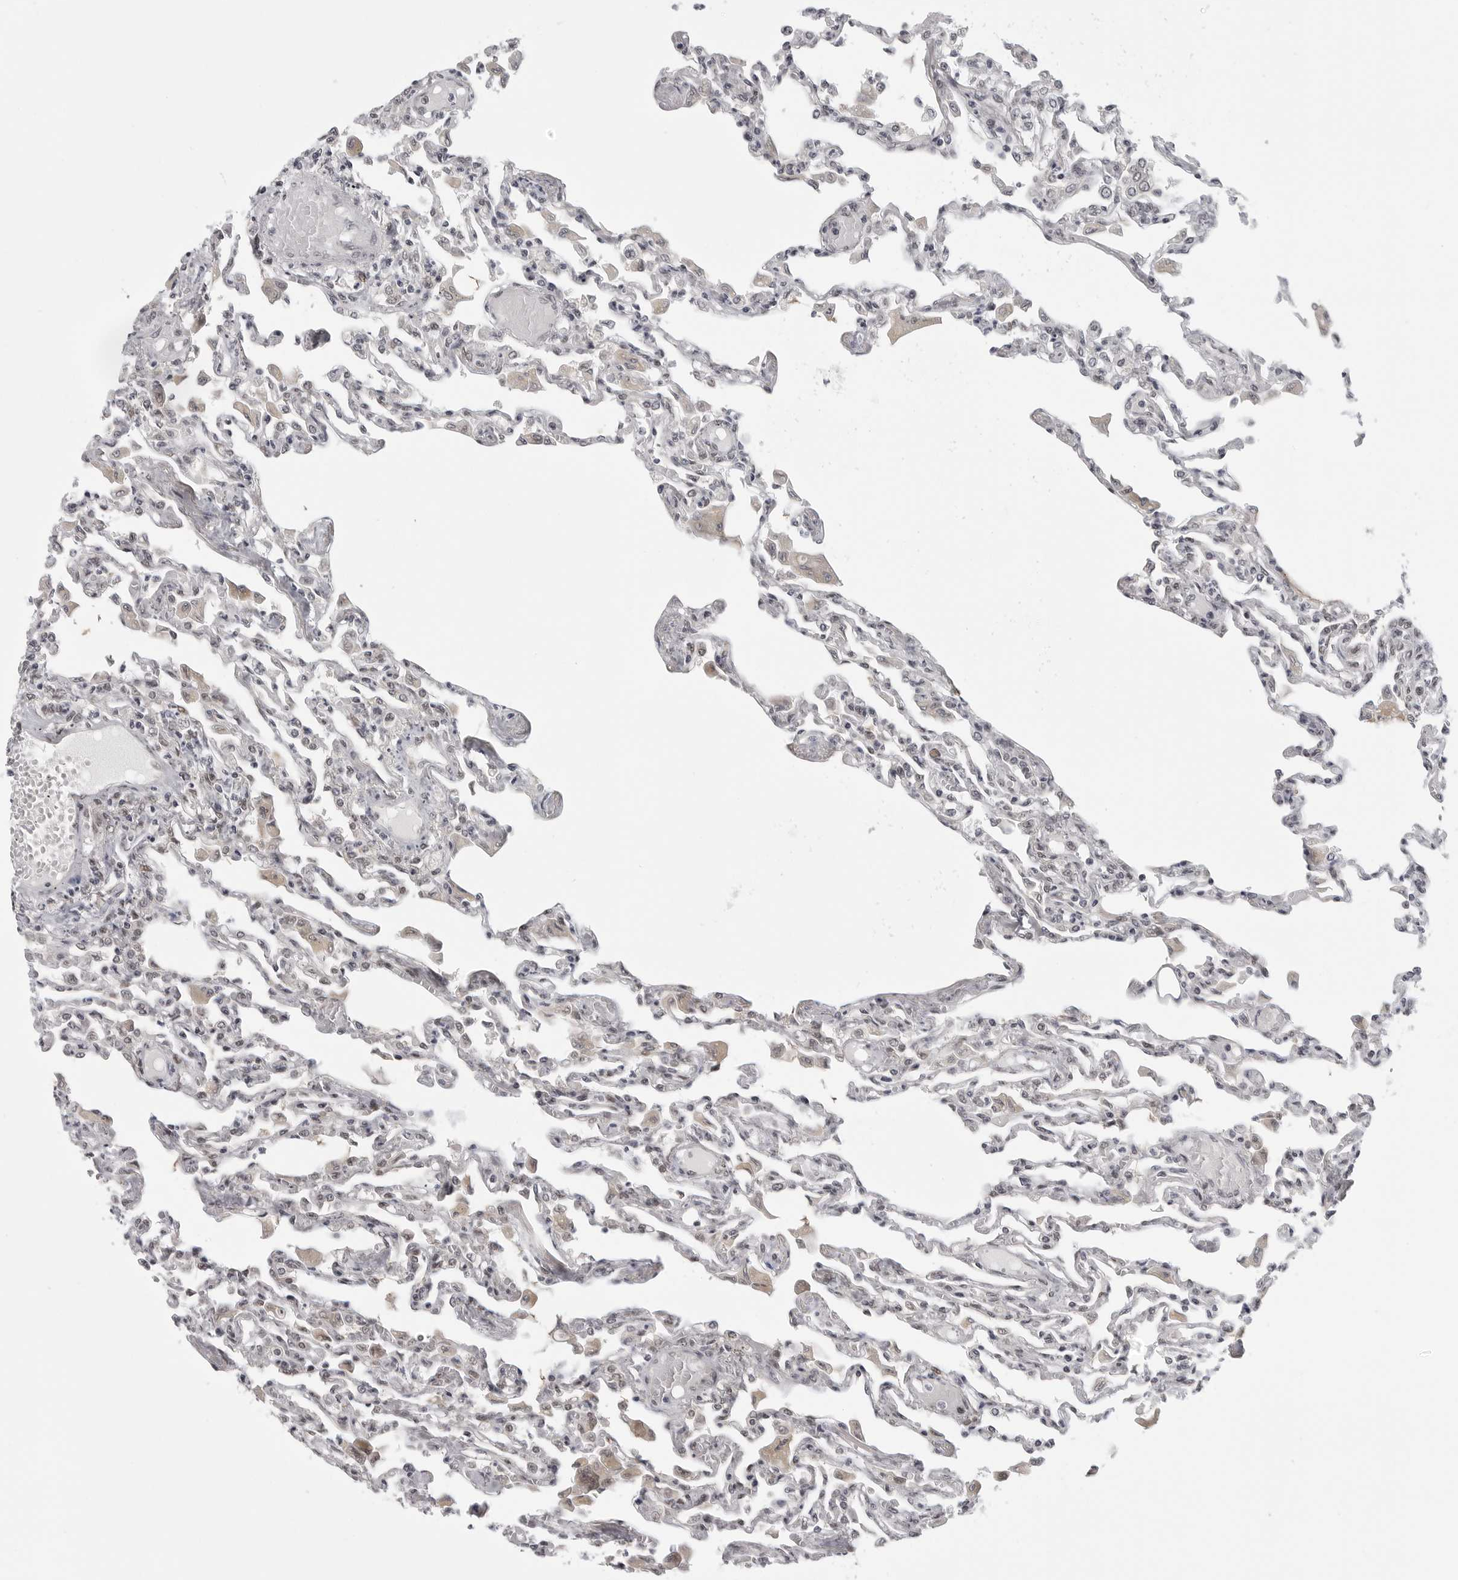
{"staining": {"intensity": "weak", "quantity": "25%-75%", "location": "nuclear"}, "tissue": "lung", "cell_type": "Alveolar cells", "image_type": "normal", "snomed": [{"axis": "morphology", "description": "Normal tissue, NOS"}, {"axis": "topography", "description": "Bronchus"}, {"axis": "topography", "description": "Lung"}], "caption": "Protein staining of unremarkable lung reveals weak nuclear positivity in approximately 25%-75% of alveolar cells. (IHC, brightfield microscopy, high magnification).", "gene": "PRDM10", "patient": {"sex": "female", "age": 49}}